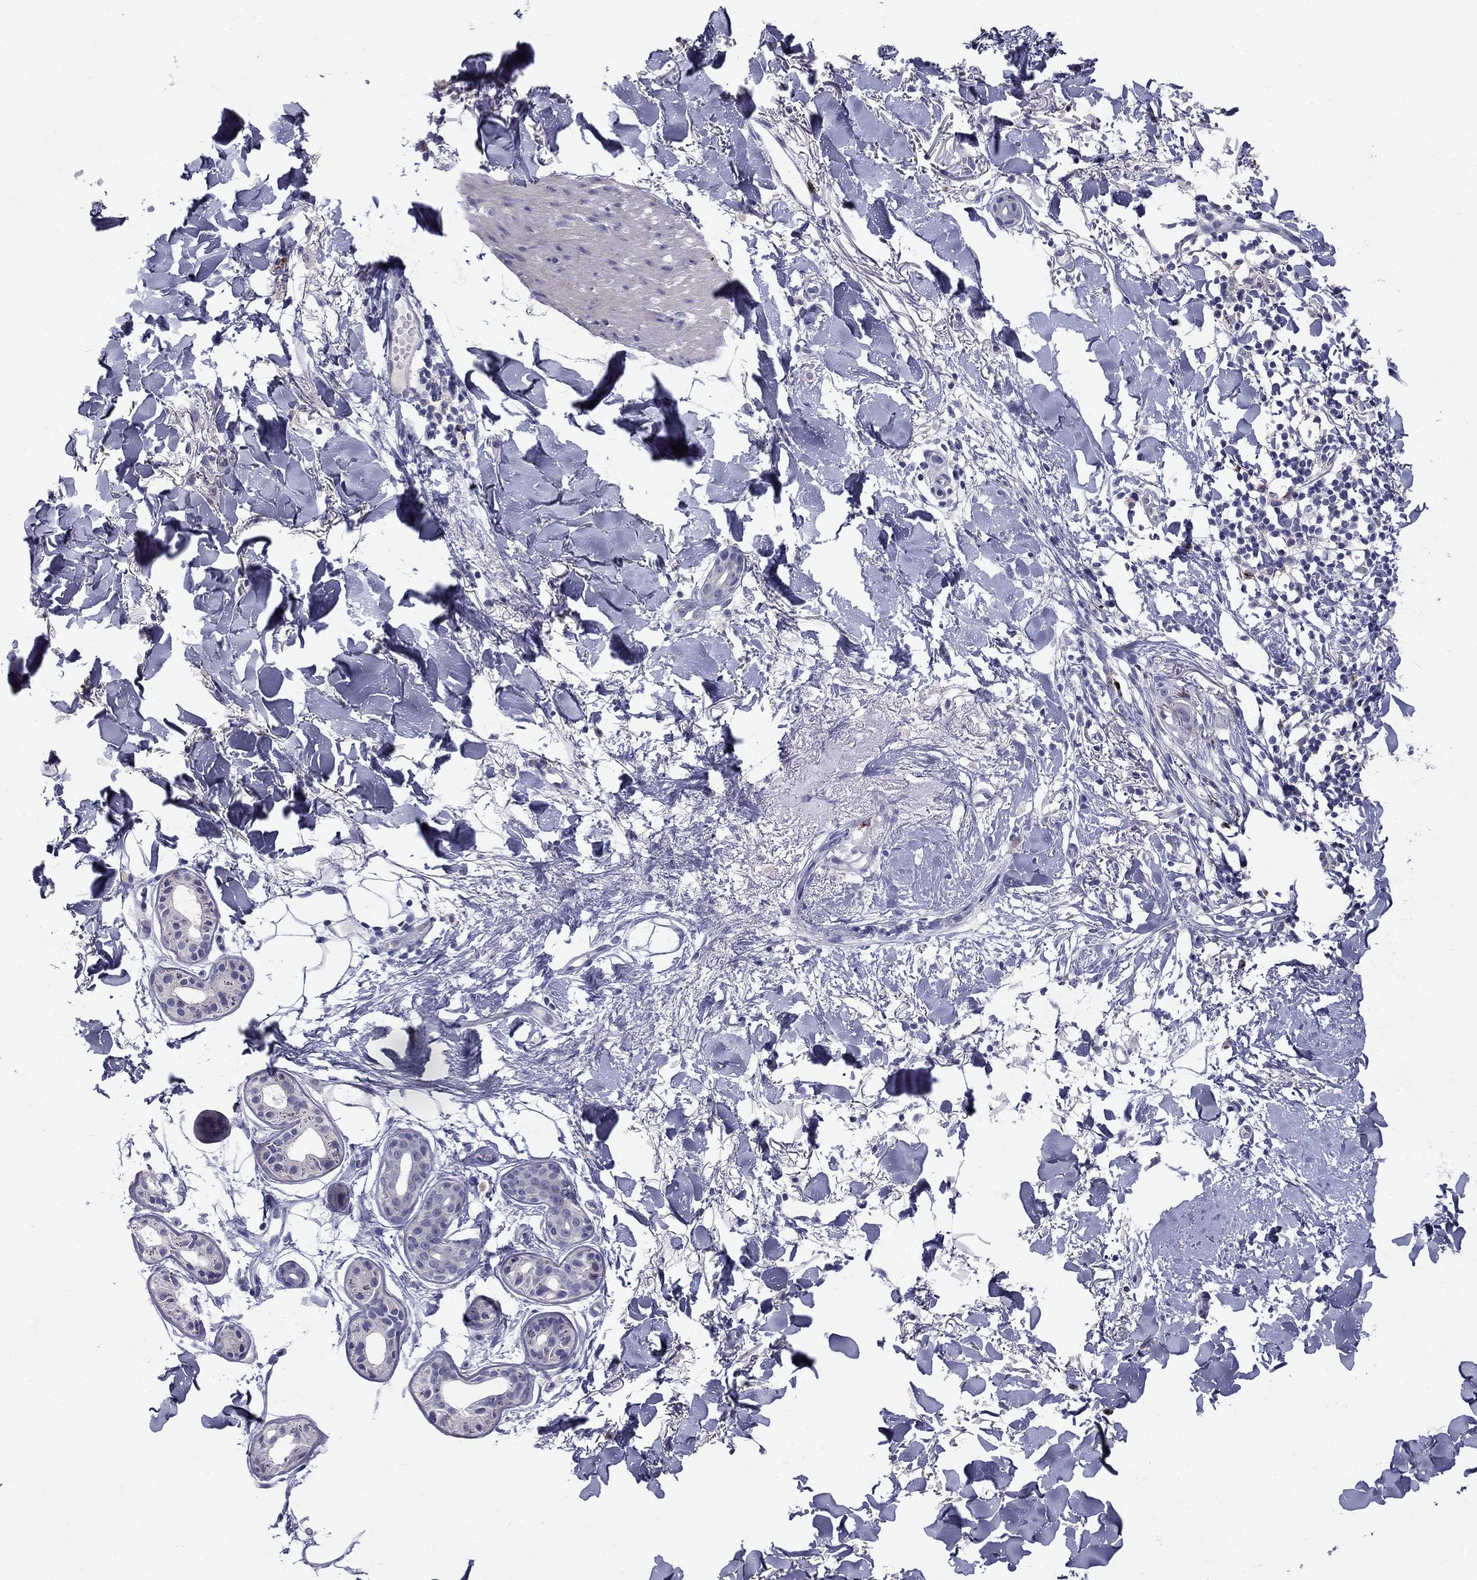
{"staining": {"intensity": "negative", "quantity": "none", "location": "none"}, "tissue": "skin cancer", "cell_type": "Tumor cells", "image_type": "cancer", "snomed": [{"axis": "morphology", "description": "Normal tissue, NOS"}, {"axis": "morphology", "description": "Basal cell carcinoma"}, {"axis": "topography", "description": "Skin"}], "caption": "Immunohistochemical staining of human skin cancer demonstrates no significant positivity in tumor cells.", "gene": "TP53TG5", "patient": {"sex": "male", "age": 84}}